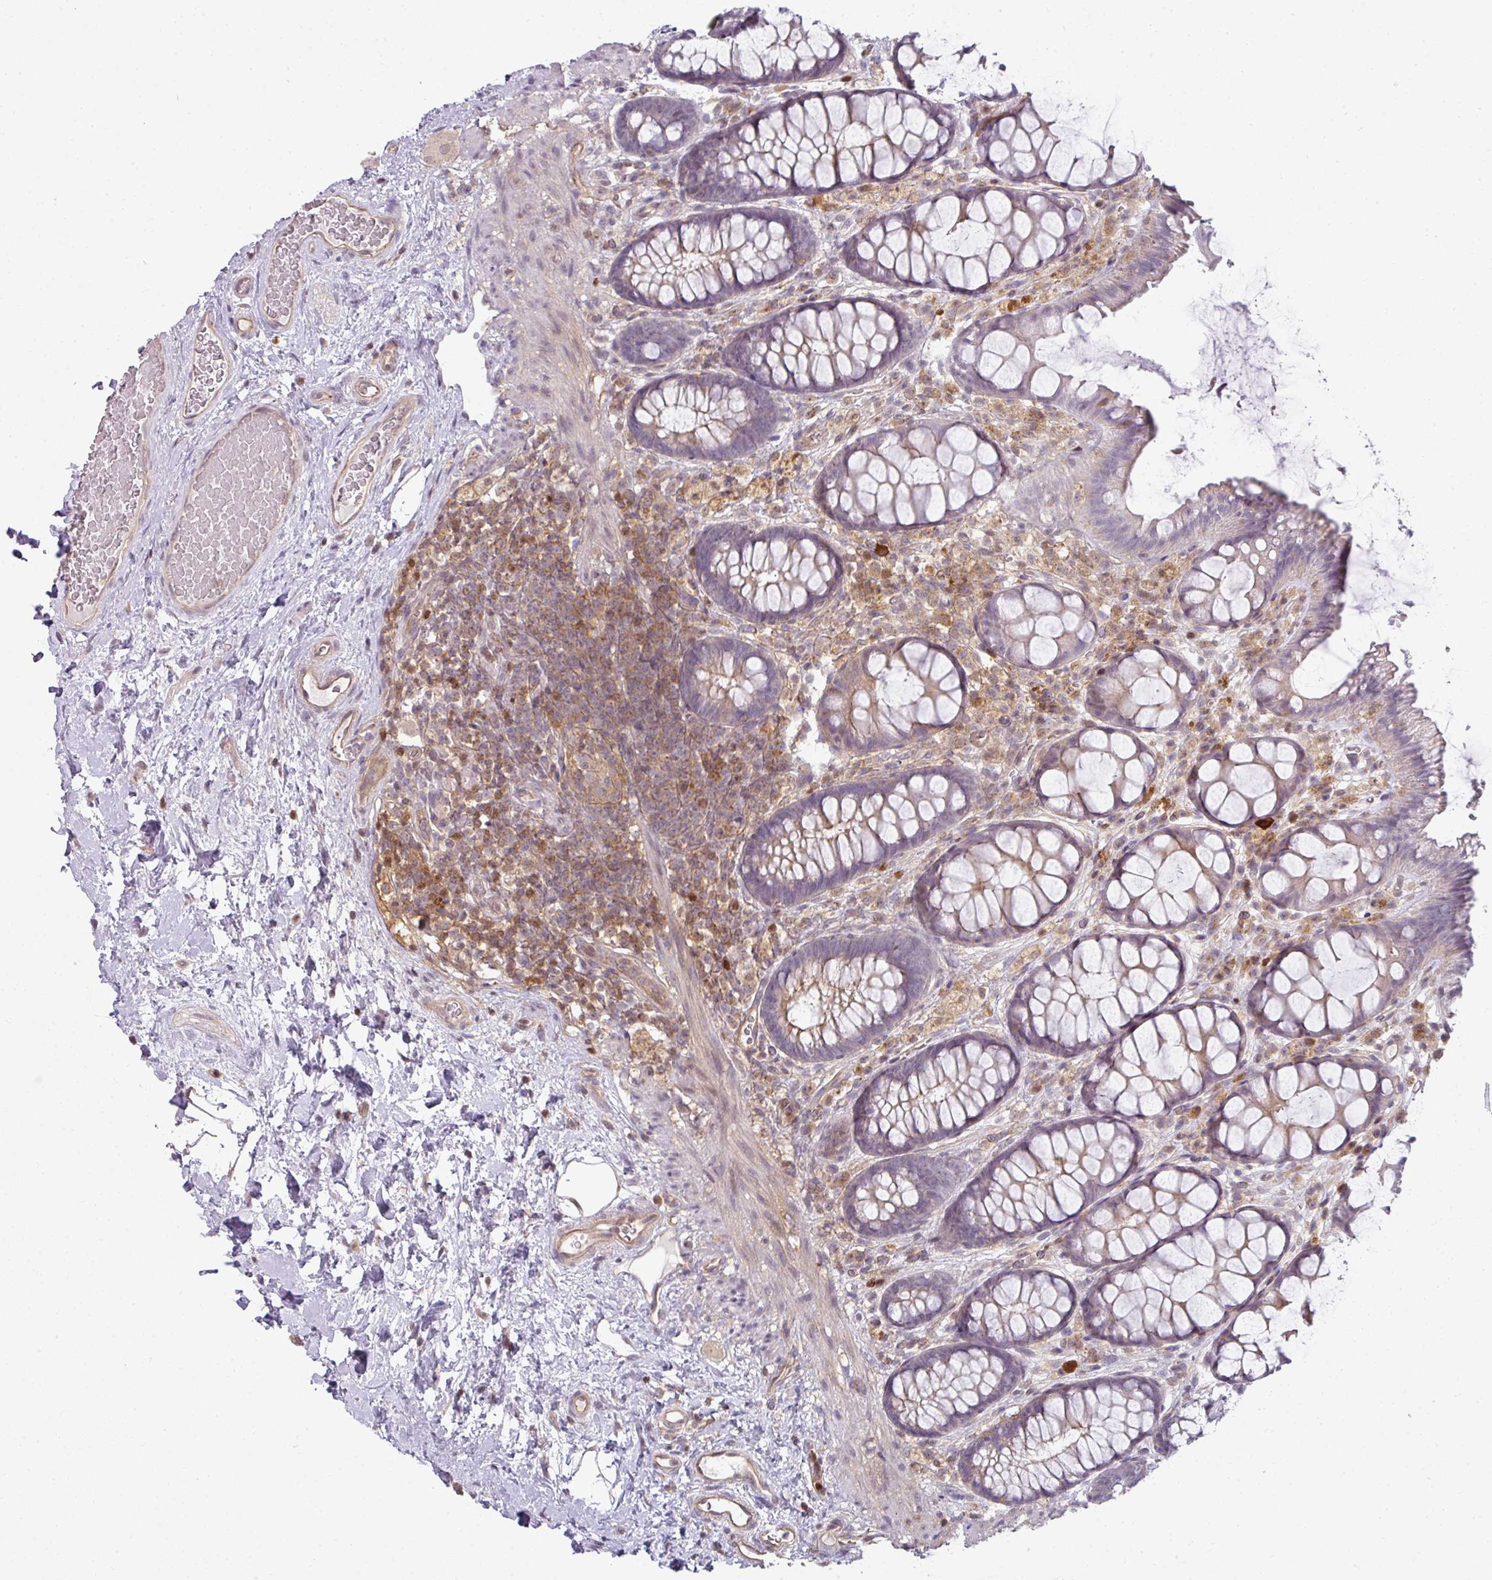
{"staining": {"intensity": "weak", "quantity": "<25%", "location": "cytoplasmic/membranous"}, "tissue": "rectum", "cell_type": "Glandular cells", "image_type": "normal", "snomed": [{"axis": "morphology", "description": "Normal tissue, NOS"}, {"axis": "topography", "description": "Rectum"}], "caption": "High power microscopy image of an immunohistochemistry histopathology image of benign rectum, revealing no significant expression in glandular cells.", "gene": "STAT5A", "patient": {"sex": "female", "age": 67}}